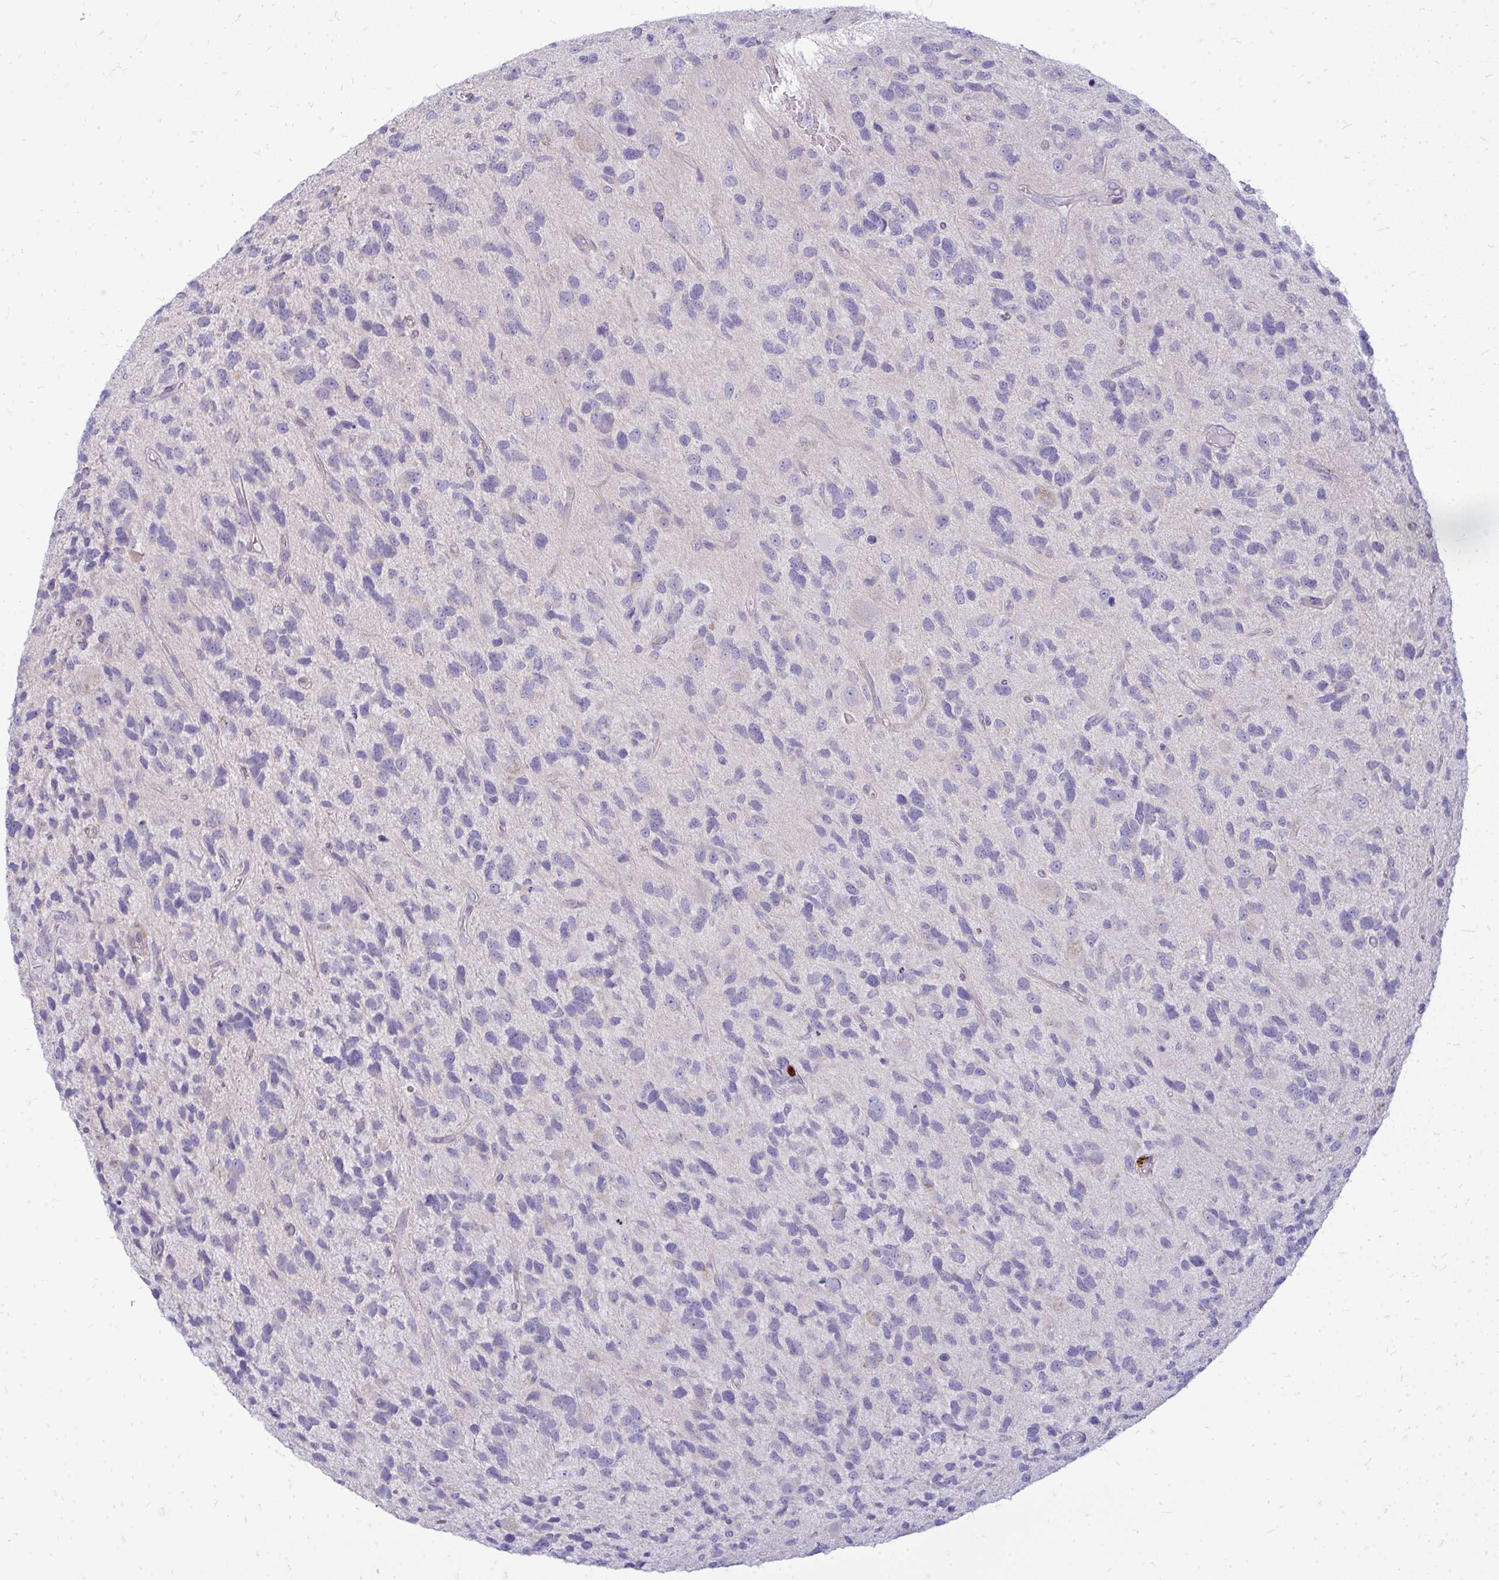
{"staining": {"intensity": "negative", "quantity": "none", "location": "none"}, "tissue": "glioma", "cell_type": "Tumor cells", "image_type": "cancer", "snomed": [{"axis": "morphology", "description": "Glioma, malignant, High grade"}, {"axis": "topography", "description": "Brain"}], "caption": "Glioma was stained to show a protein in brown. There is no significant expression in tumor cells. (Immunohistochemistry, brightfield microscopy, high magnification).", "gene": "TSPEAR", "patient": {"sex": "female", "age": 58}}